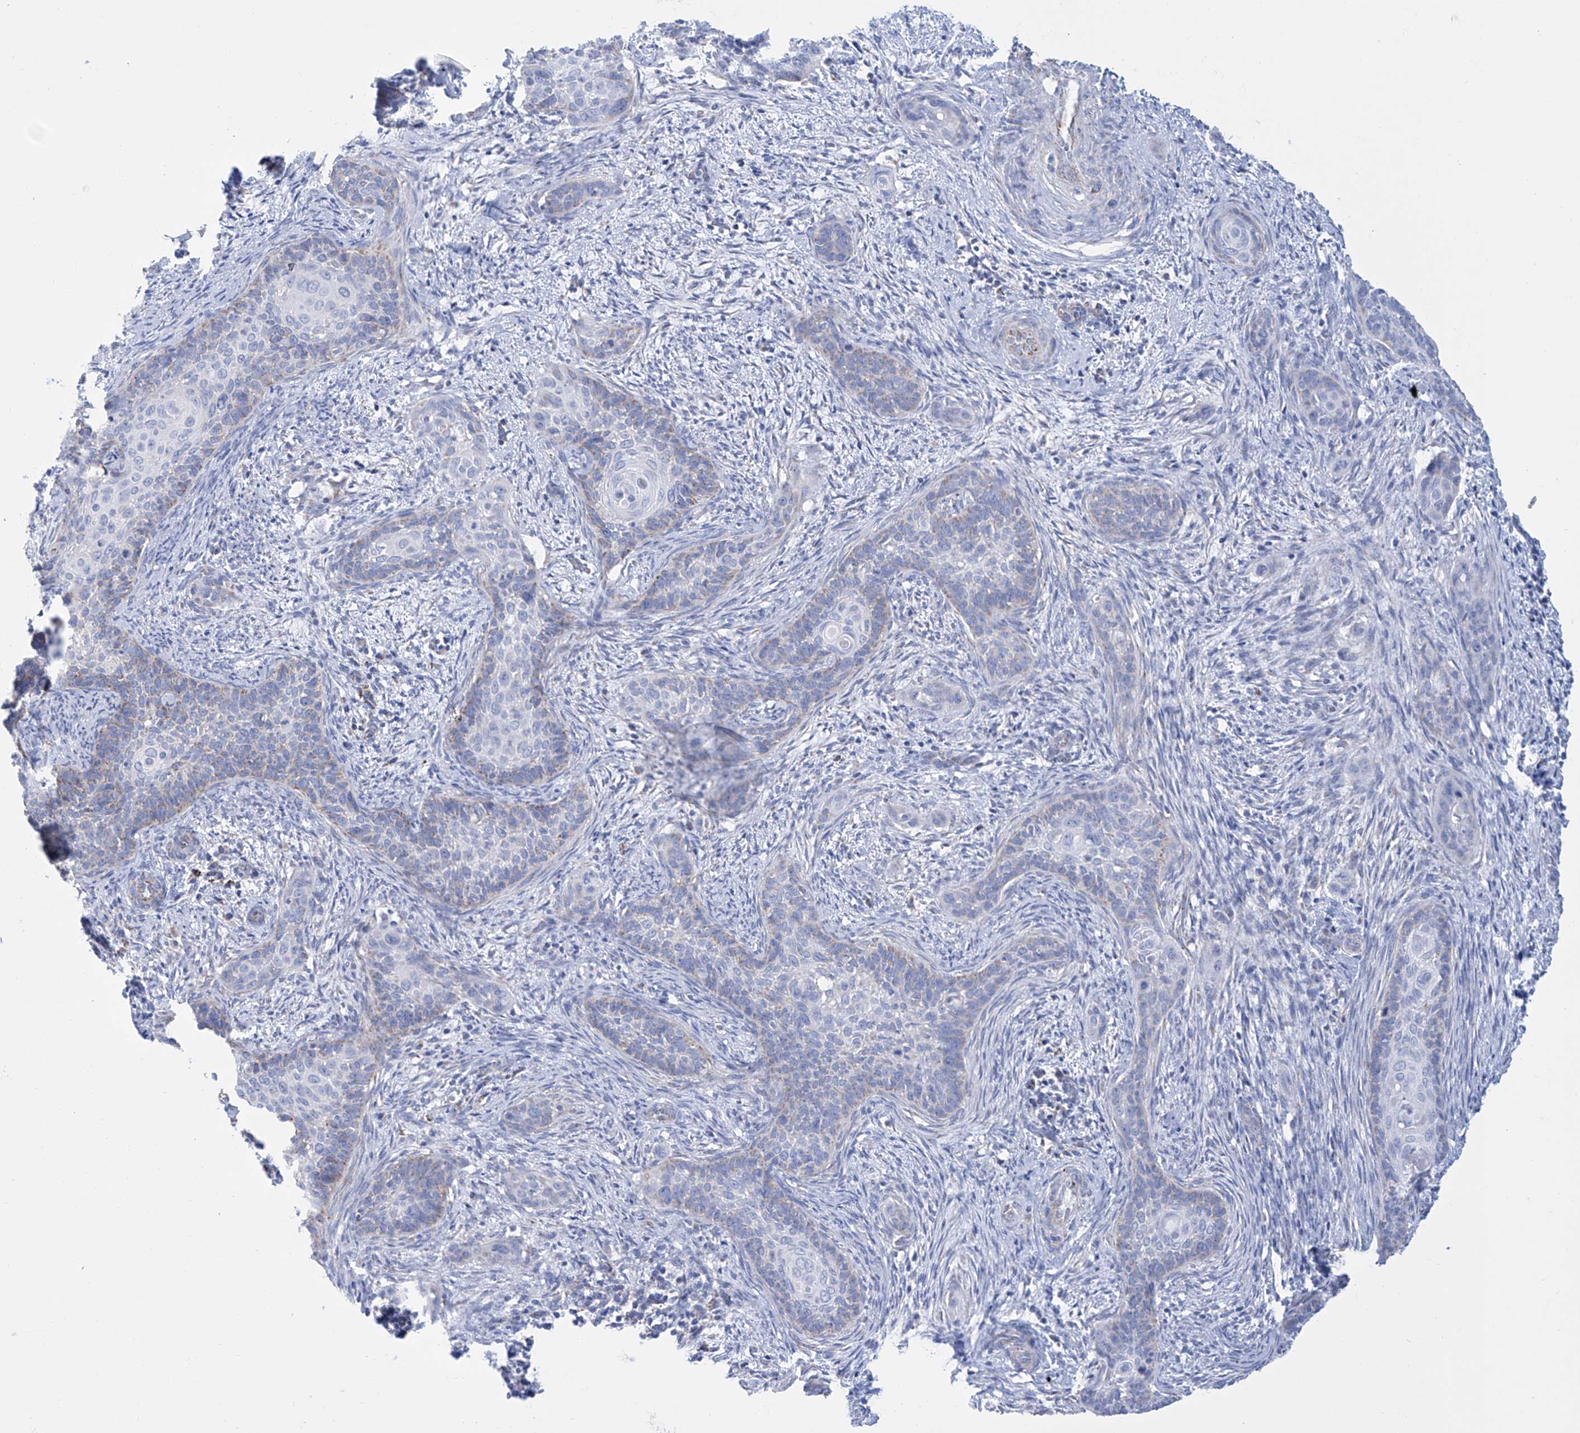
{"staining": {"intensity": "weak", "quantity": "25%-75%", "location": "cytoplasmic/membranous"}, "tissue": "cervical cancer", "cell_type": "Tumor cells", "image_type": "cancer", "snomed": [{"axis": "morphology", "description": "Squamous cell carcinoma, NOS"}, {"axis": "topography", "description": "Cervix"}], "caption": "Tumor cells show low levels of weak cytoplasmic/membranous staining in approximately 25%-75% of cells in human cervical cancer (squamous cell carcinoma).", "gene": "ALDH6A1", "patient": {"sex": "female", "age": 33}}